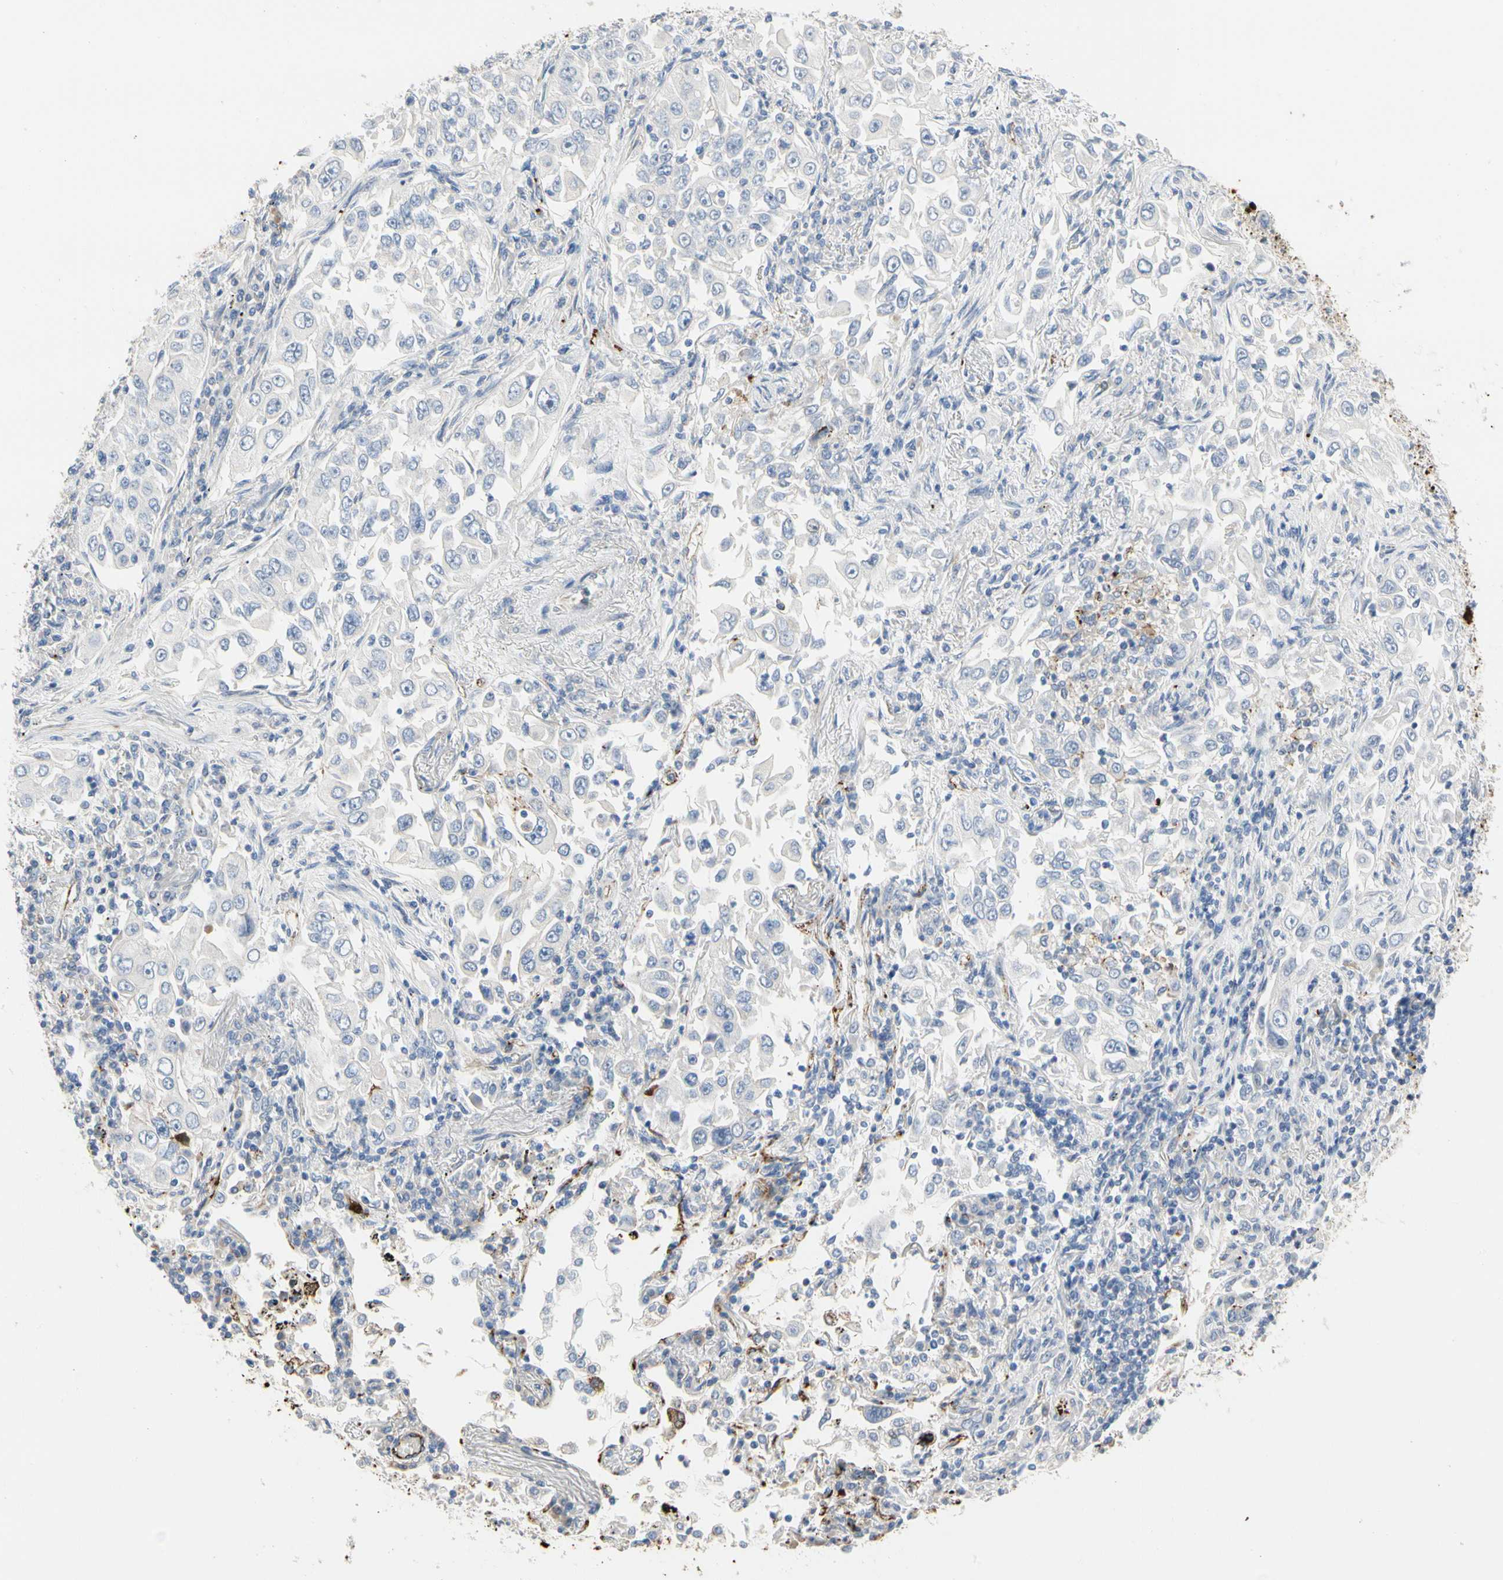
{"staining": {"intensity": "negative", "quantity": "none", "location": "none"}, "tissue": "lung cancer", "cell_type": "Tumor cells", "image_type": "cancer", "snomed": [{"axis": "morphology", "description": "Adenocarcinoma, NOS"}, {"axis": "topography", "description": "Lung"}], "caption": "High power microscopy micrograph of an IHC photomicrograph of adenocarcinoma (lung), revealing no significant positivity in tumor cells.", "gene": "FGB", "patient": {"sex": "male", "age": 84}}